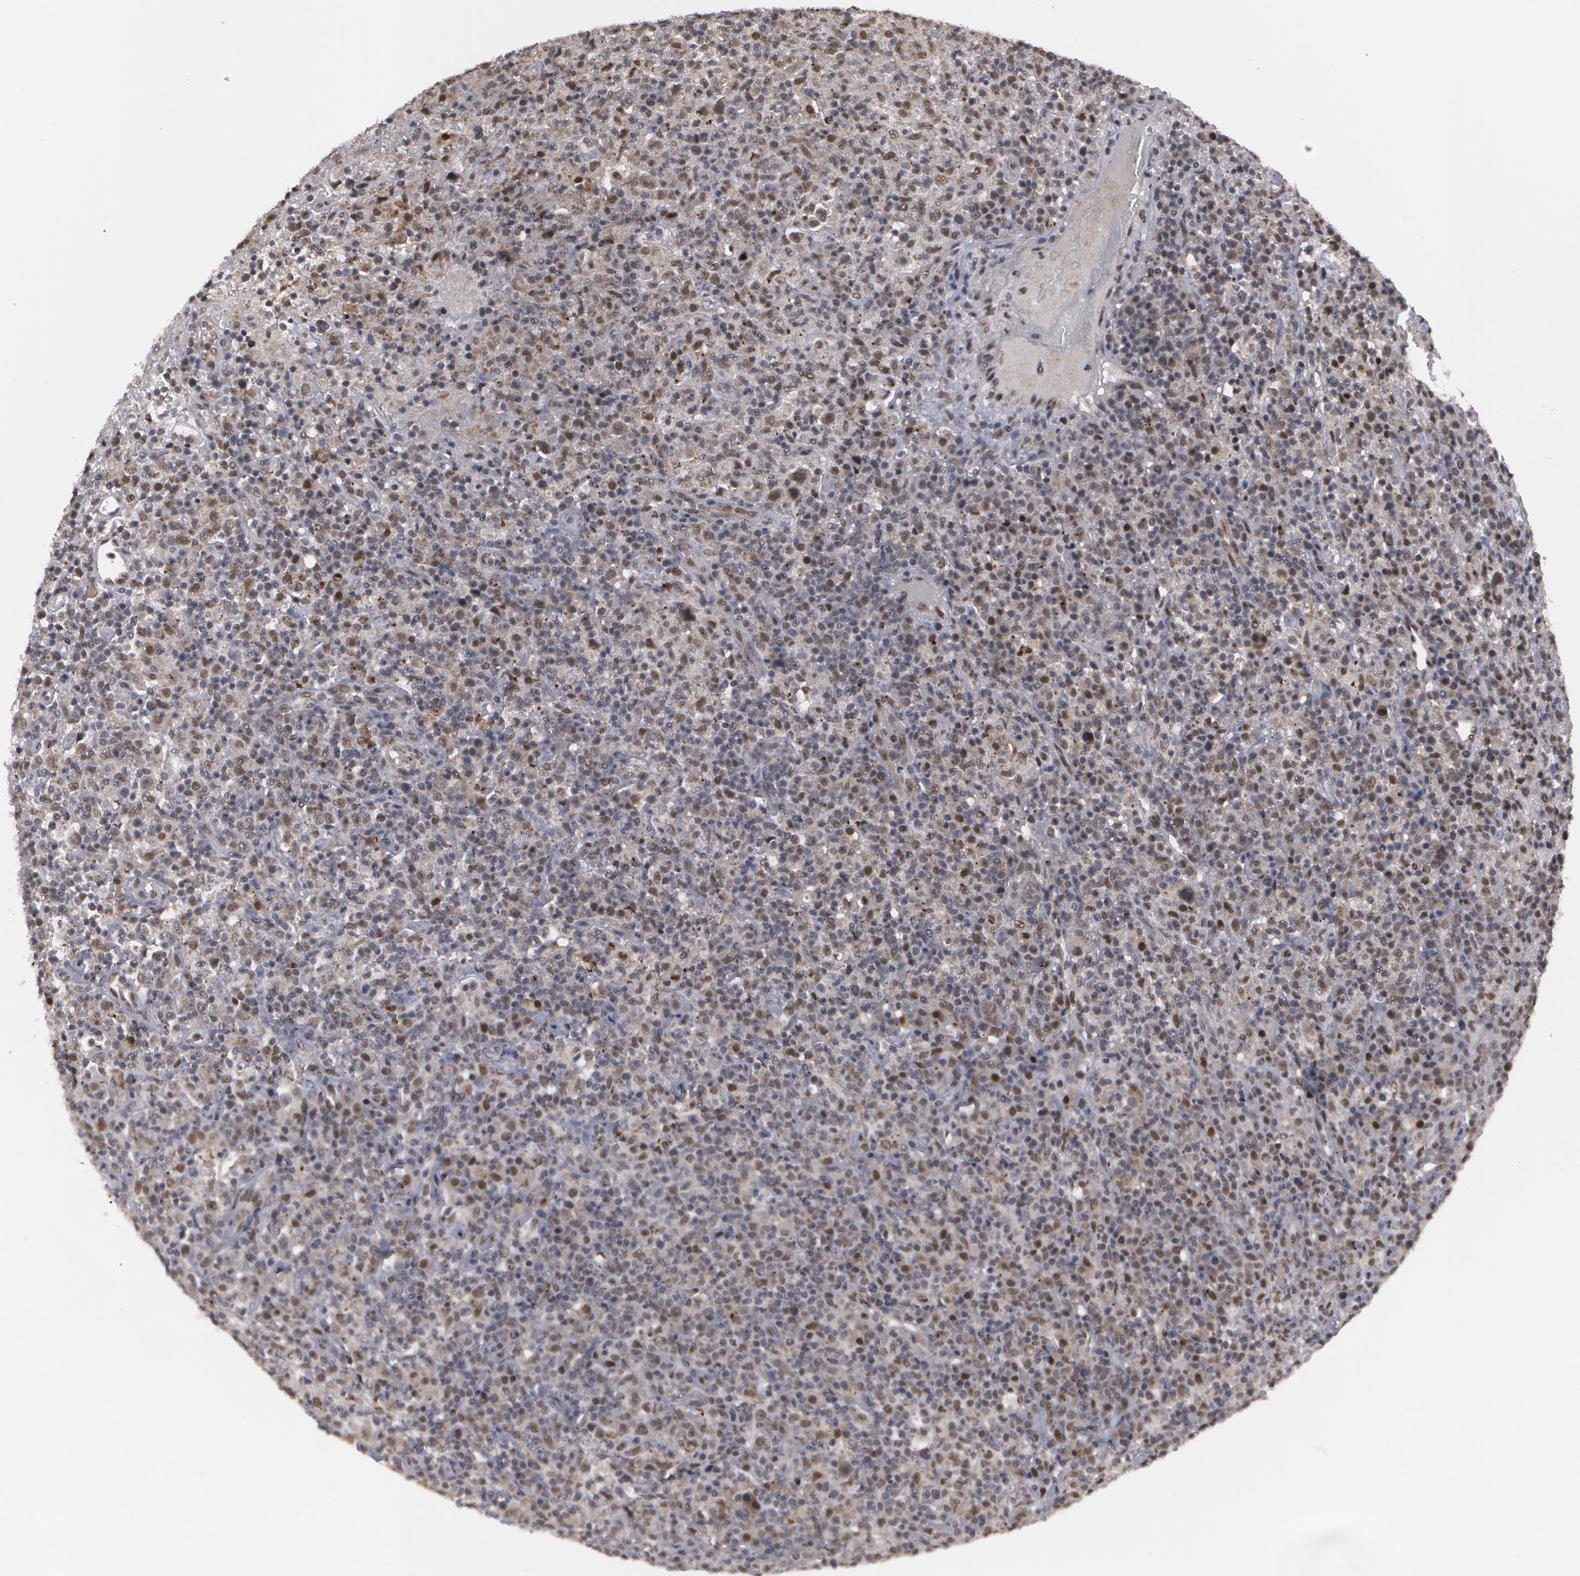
{"staining": {"intensity": "moderate", "quantity": "25%-75%", "location": "nuclear"}, "tissue": "lymphoma", "cell_type": "Tumor cells", "image_type": "cancer", "snomed": [{"axis": "morphology", "description": "Hodgkin's disease, NOS"}, {"axis": "topography", "description": "Lymph node"}], "caption": "Immunohistochemical staining of lymphoma demonstrates medium levels of moderate nuclear expression in approximately 25%-75% of tumor cells.", "gene": "INTS6", "patient": {"sex": "male", "age": 65}}